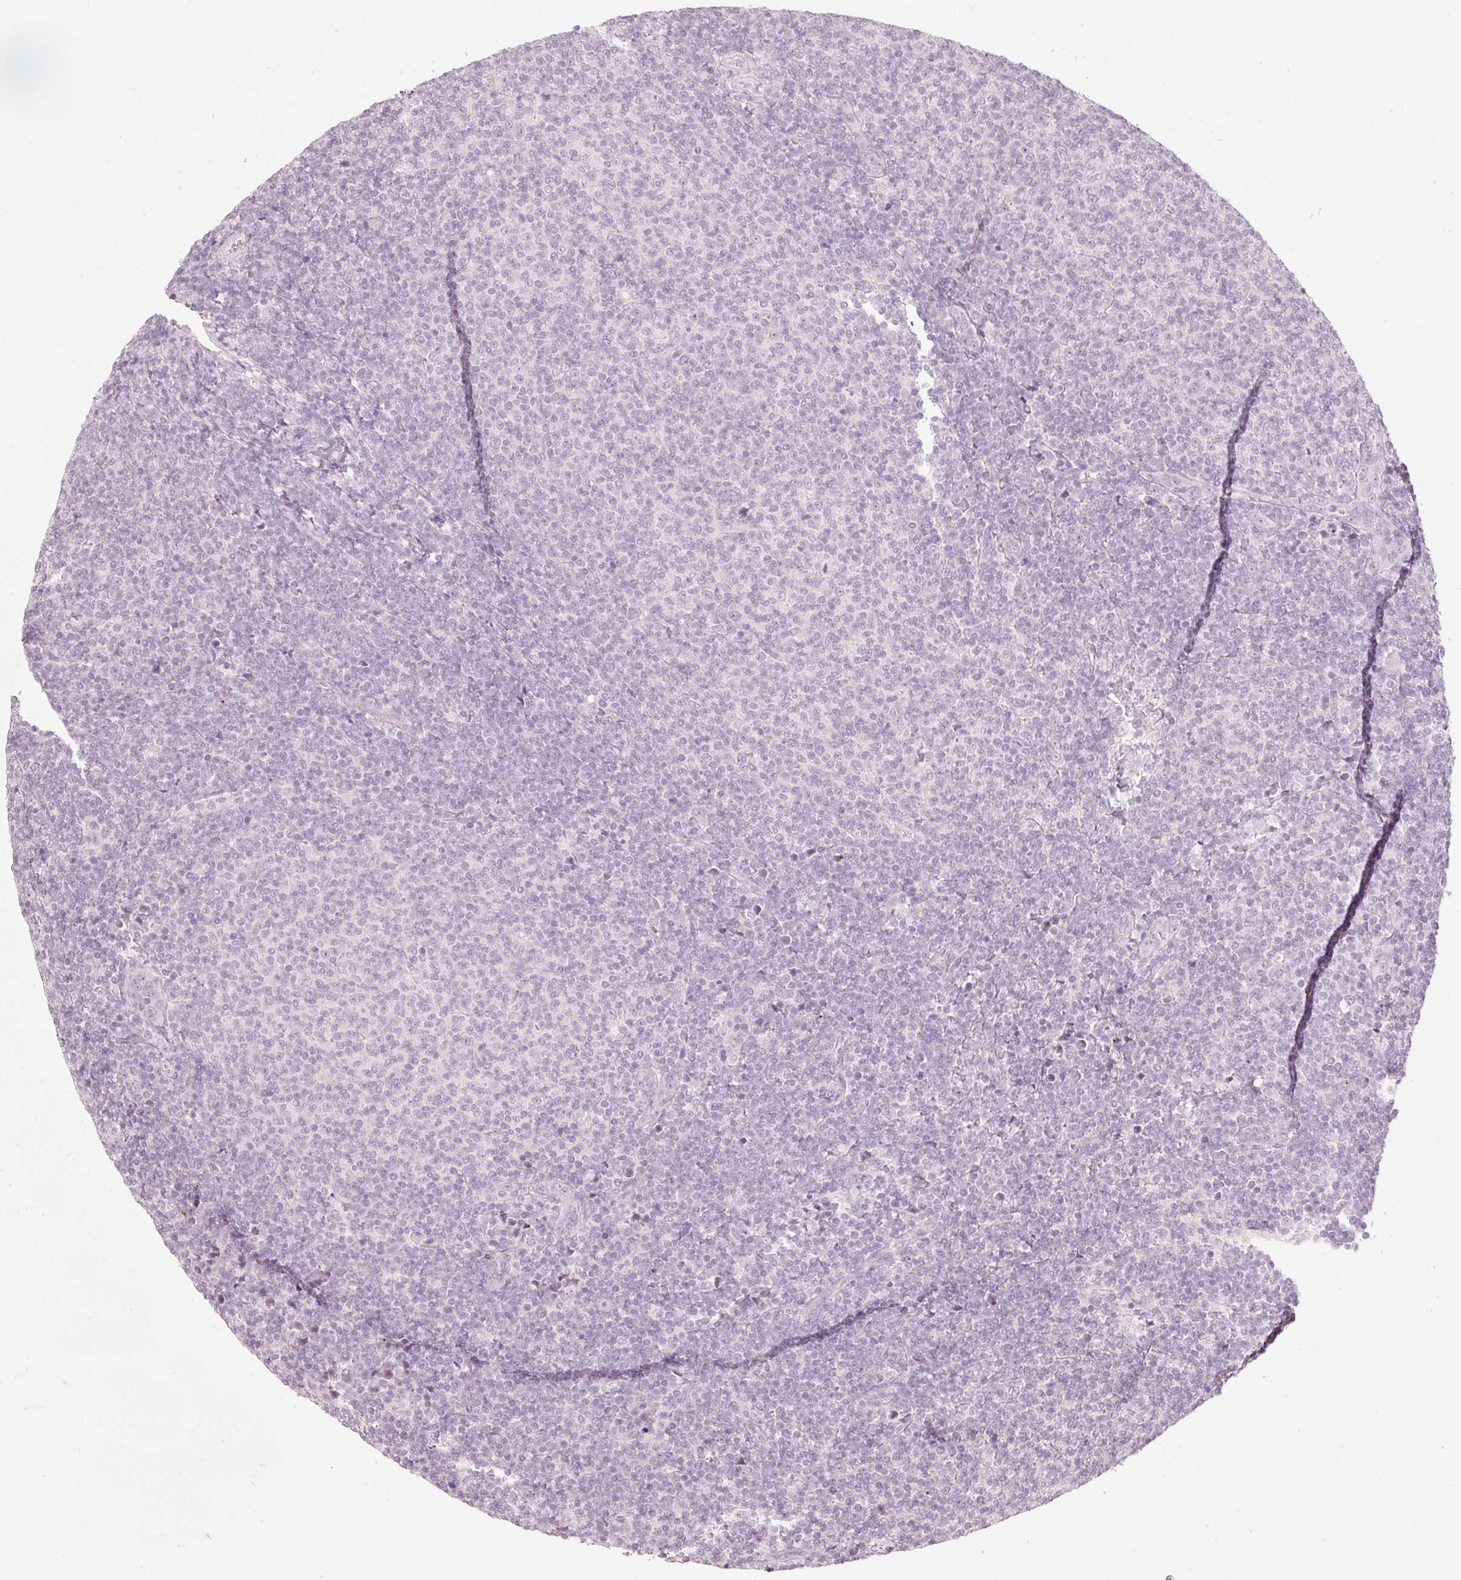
{"staining": {"intensity": "negative", "quantity": "none", "location": "none"}, "tissue": "lymphoma", "cell_type": "Tumor cells", "image_type": "cancer", "snomed": [{"axis": "morphology", "description": "Malignant lymphoma, non-Hodgkin's type, Low grade"}, {"axis": "topography", "description": "Lymph node"}], "caption": "IHC micrograph of neoplastic tissue: human malignant lymphoma, non-Hodgkin's type (low-grade) stained with DAB reveals no significant protein staining in tumor cells.", "gene": "STEAP1", "patient": {"sex": "male", "age": 66}}